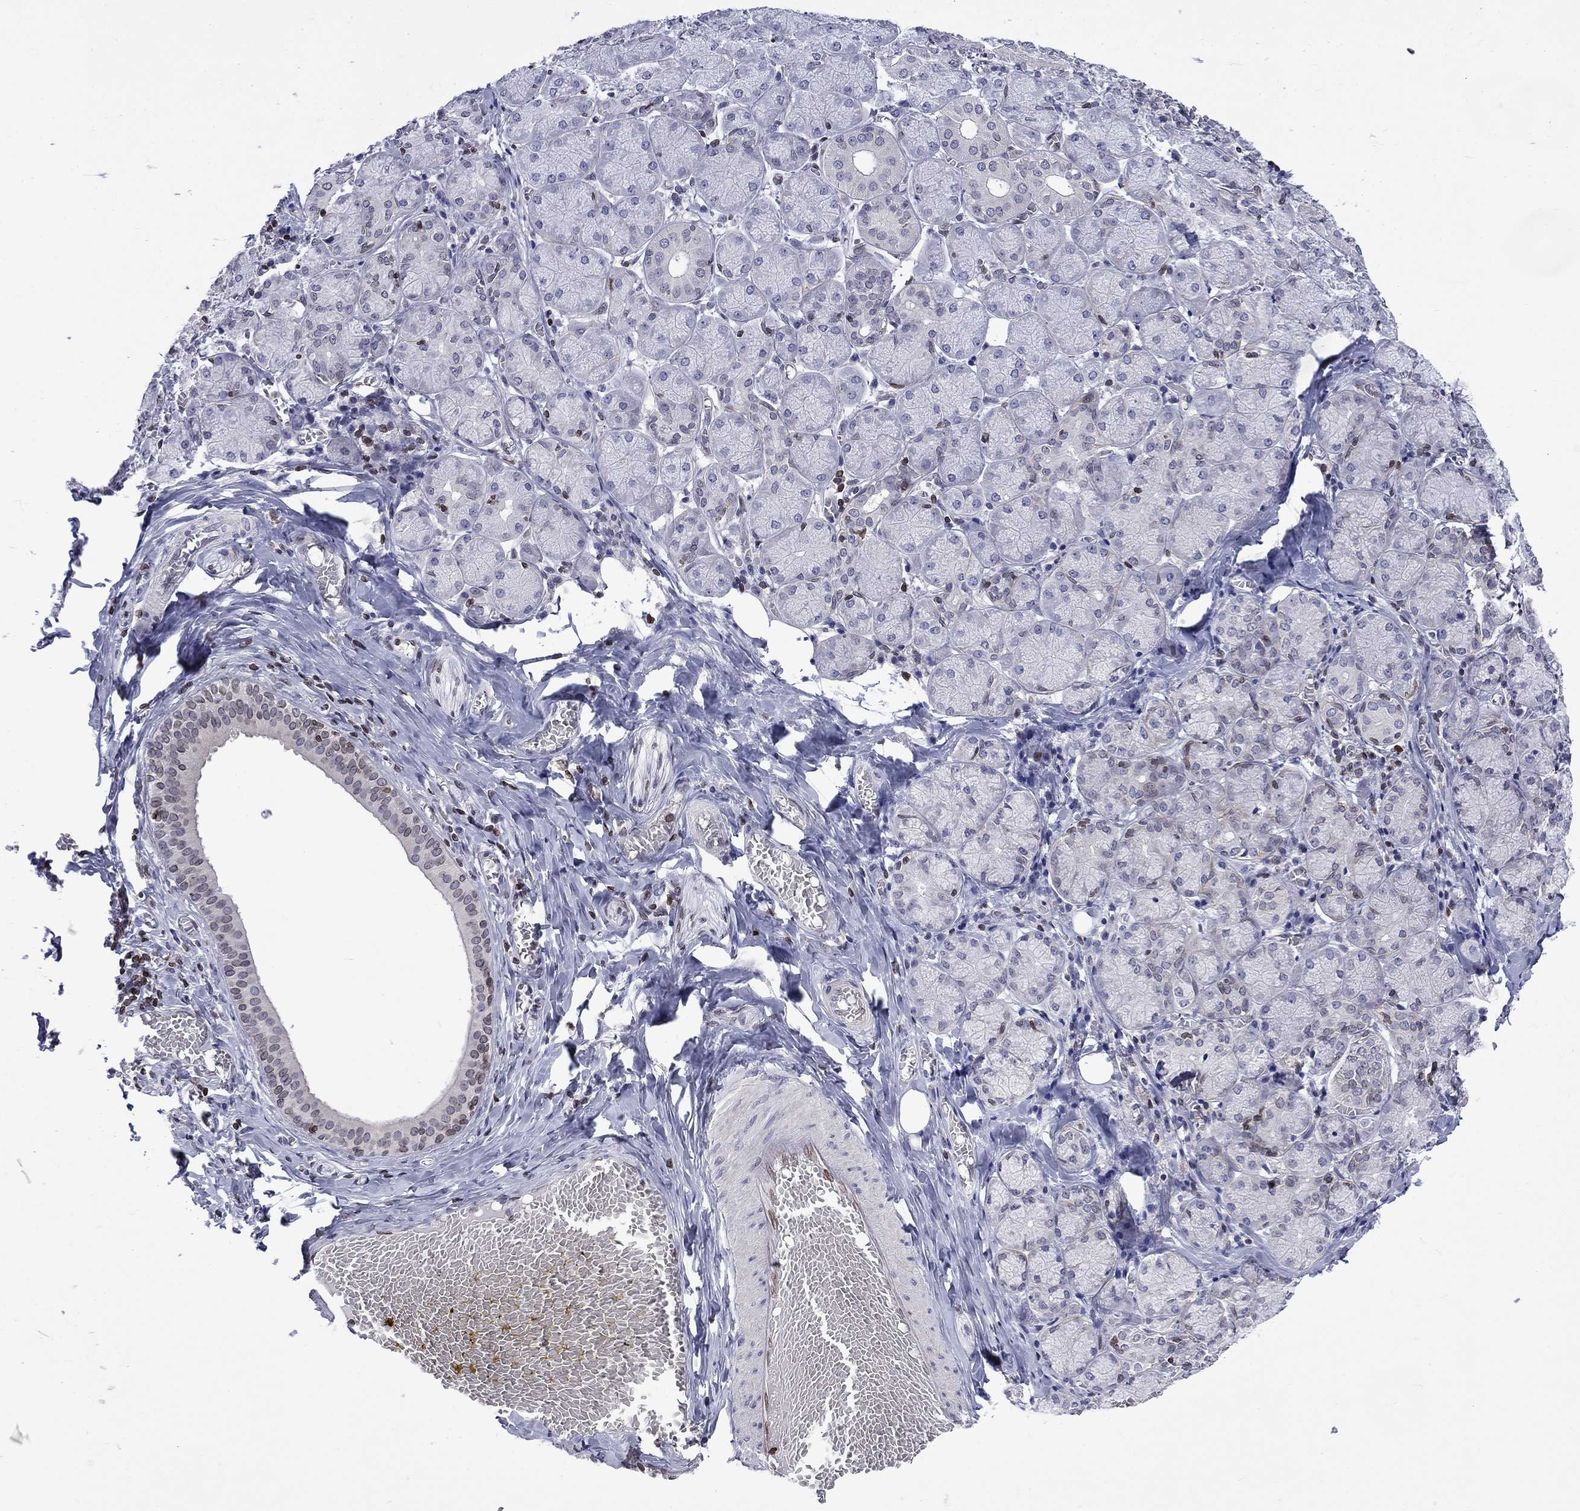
{"staining": {"intensity": "negative", "quantity": "none", "location": "none"}, "tissue": "salivary gland", "cell_type": "Glandular cells", "image_type": "normal", "snomed": [{"axis": "morphology", "description": "Normal tissue, NOS"}, {"axis": "topography", "description": "Salivary gland"}, {"axis": "topography", "description": "Peripheral nerve tissue"}], "caption": "IHC image of unremarkable human salivary gland stained for a protein (brown), which reveals no positivity in glandular cells. (DAB (3,3'-diaminobenzidine) immunohistochemistry, high magnification).", "gene": "SLA", "patient": {"sex": "female", "age": 24}}